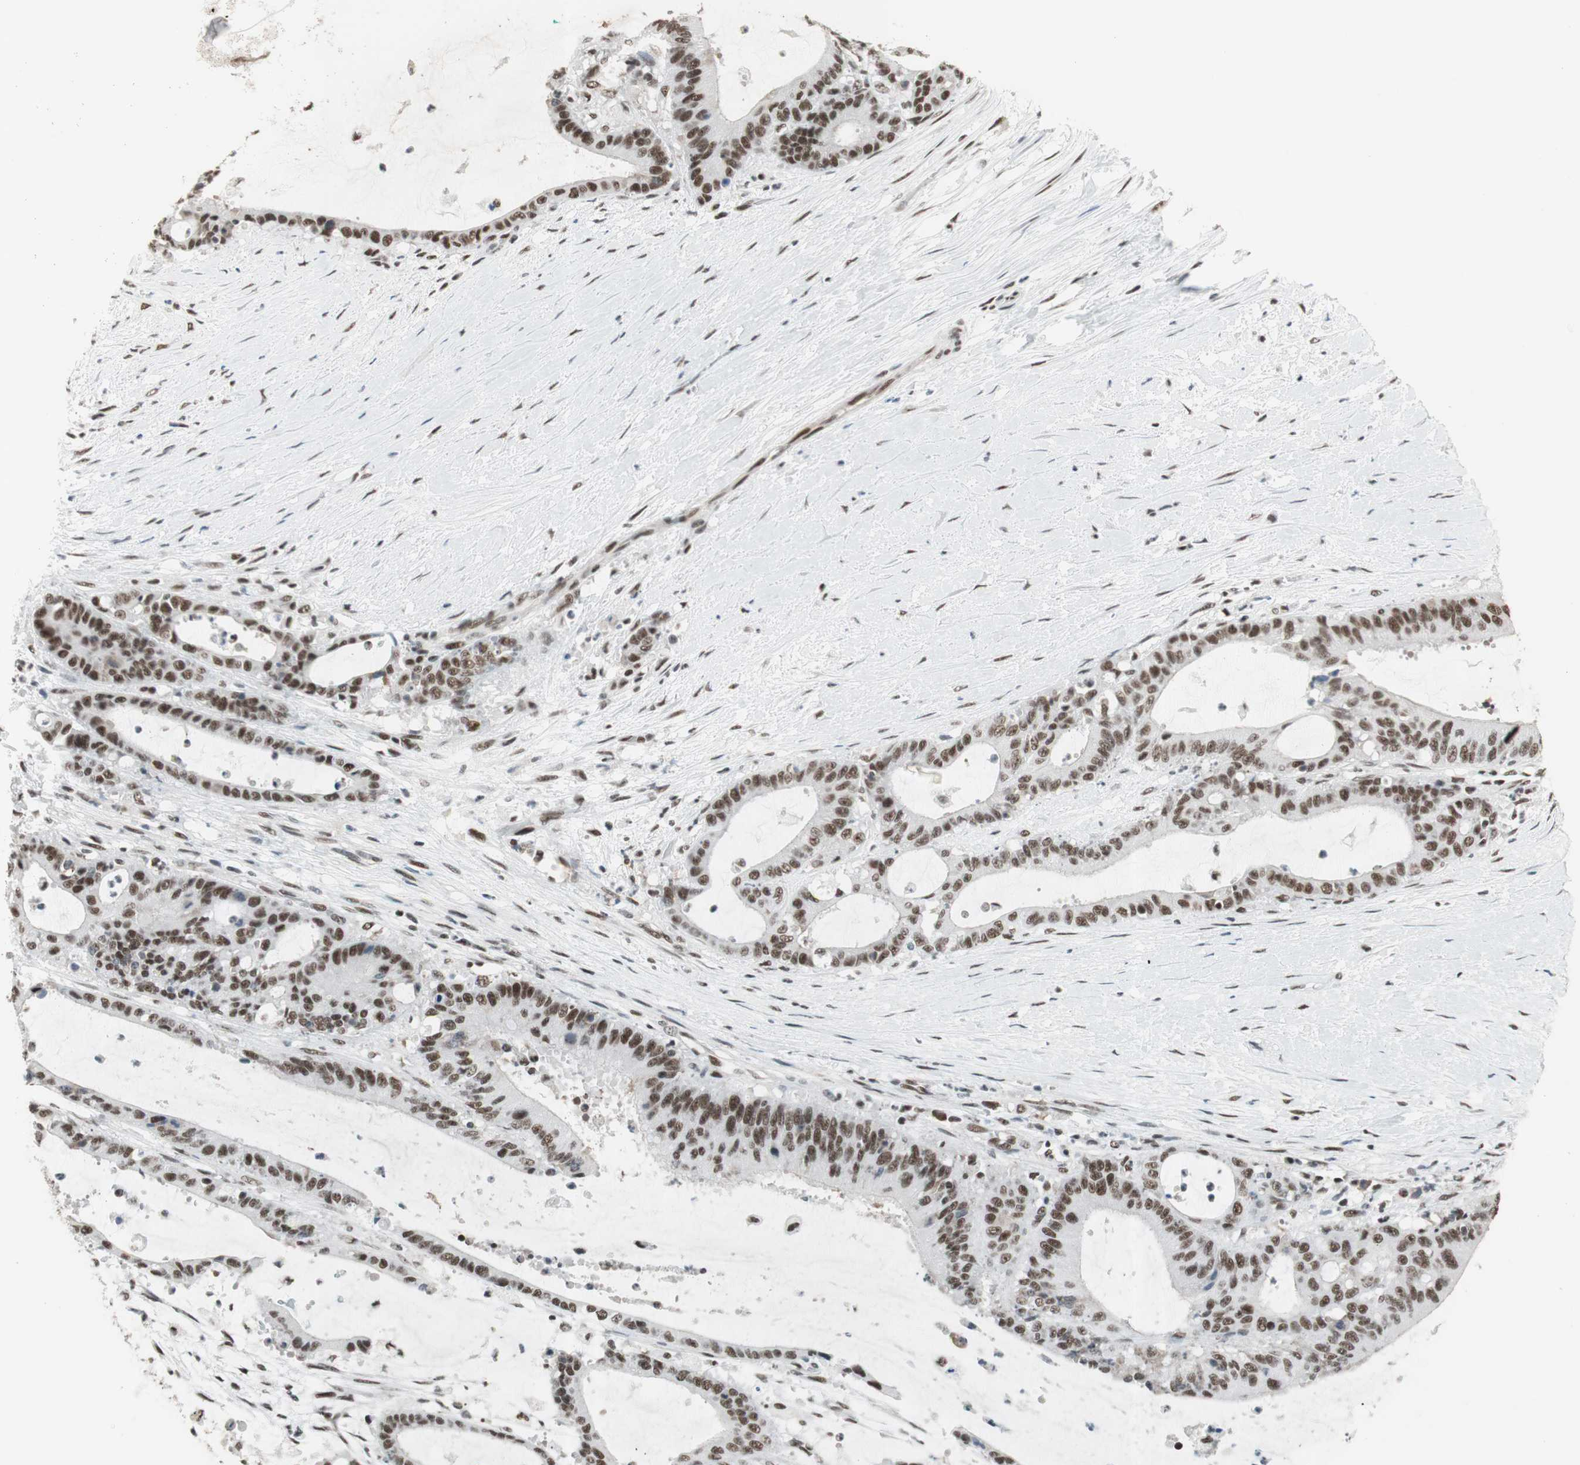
{"staining": {"intensity": "strong", "quantity": ">75%", "location": "nuclear"}, "tissue": "liver cancer", "cell_type": "Tumor cells", "image_type": "cancer", "snomed": [{"axis": "morphology", "description": "Cholangiocarcinoma"}, {"axis": "topography", "description": "Liver"}], "caption": "A brown stain shows strong nuclear staining of a protein in human liver cholangiocarcinoma tumor cells.", "gene": "RTF1", "patient": {"sex": "female", "age": 73}}